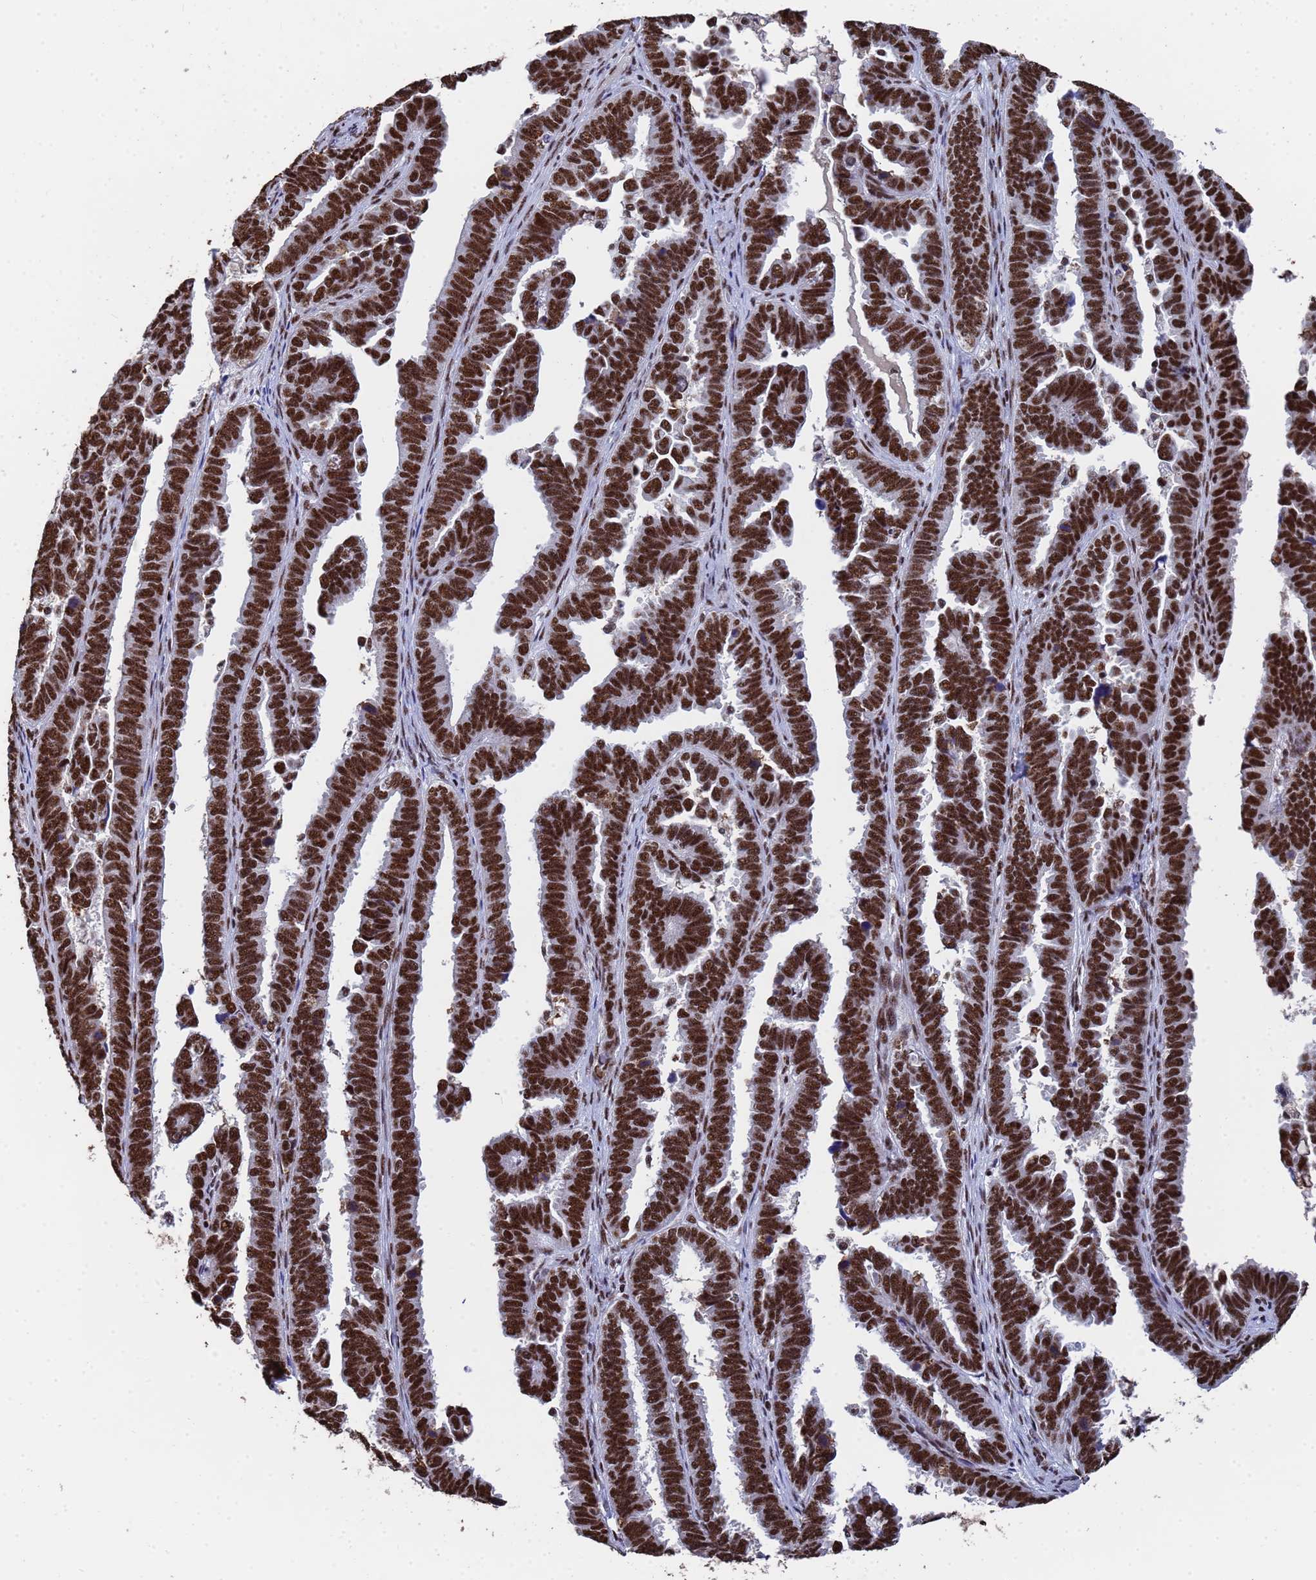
{"staining": {"intensity": "strong", "quantity": ">75%", "location": "nuclear"}, "tissue": "endometrial cancer", "cell_type": "Tumor cells", "image_type": "cancer", "snomed": [{"axis": "morphology", "description": "Adenocarcinoma, NOS"}, {"axis": "topography", "description": "Endometrium"}], "caption": "Immunohistochemistry staining of endometrial cancer (adenocarcinoma), which exhibits high levels of strong nuclear positivity in approximately >75% of tumor cells indicating strong nuclear protein staining. The staining was performed using DAB (3,3'-diaminobenzidine) (brown) for protein detection and nuclei were counterstained in hematoxylin (blue).", "gene": "SF3B2", "patient": {"sex": "female", "age": 75}}